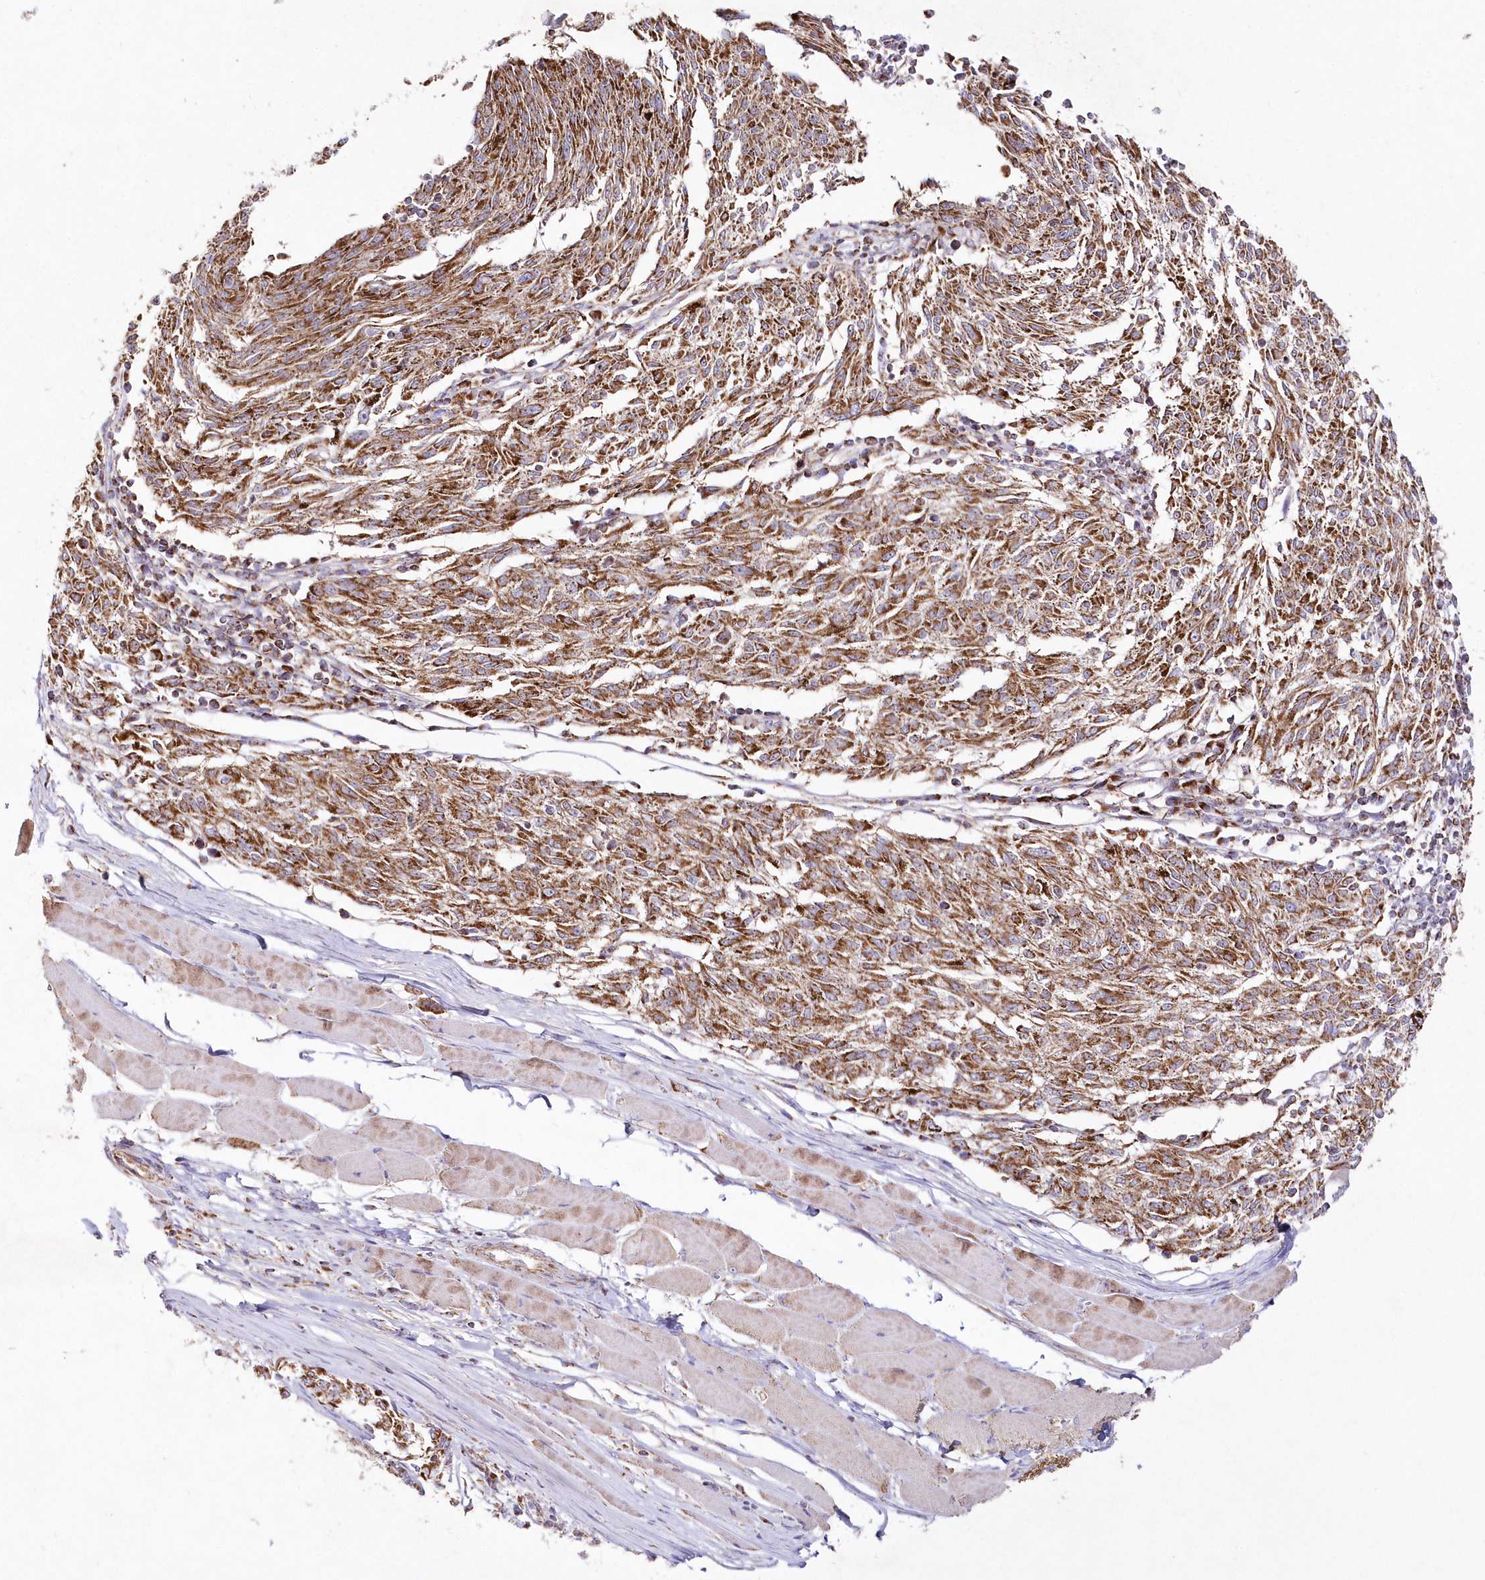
{"staining": {"intensity": "moderate", "quantity": ">75%", "location": "cytoplasmic/membranous"}, "tissue": "melanoma", "cell_type": "Tumor cells", "image_type": "cancer", "snomed": [{"axis": "morphology", "description": "Malignant melanoma, NOS"}, {"axis": "topography", "description": "Skin"}], "caption": "A medium amount of moderate cytoplasmic/membranous expression is seen in about >75% of tumor cells in malignant melanoma tissue. (Brightfield microscopy of DAB IHC at high magnification).", "gene": "DNA2", "patient": {"sex": "female", "age": 72}}